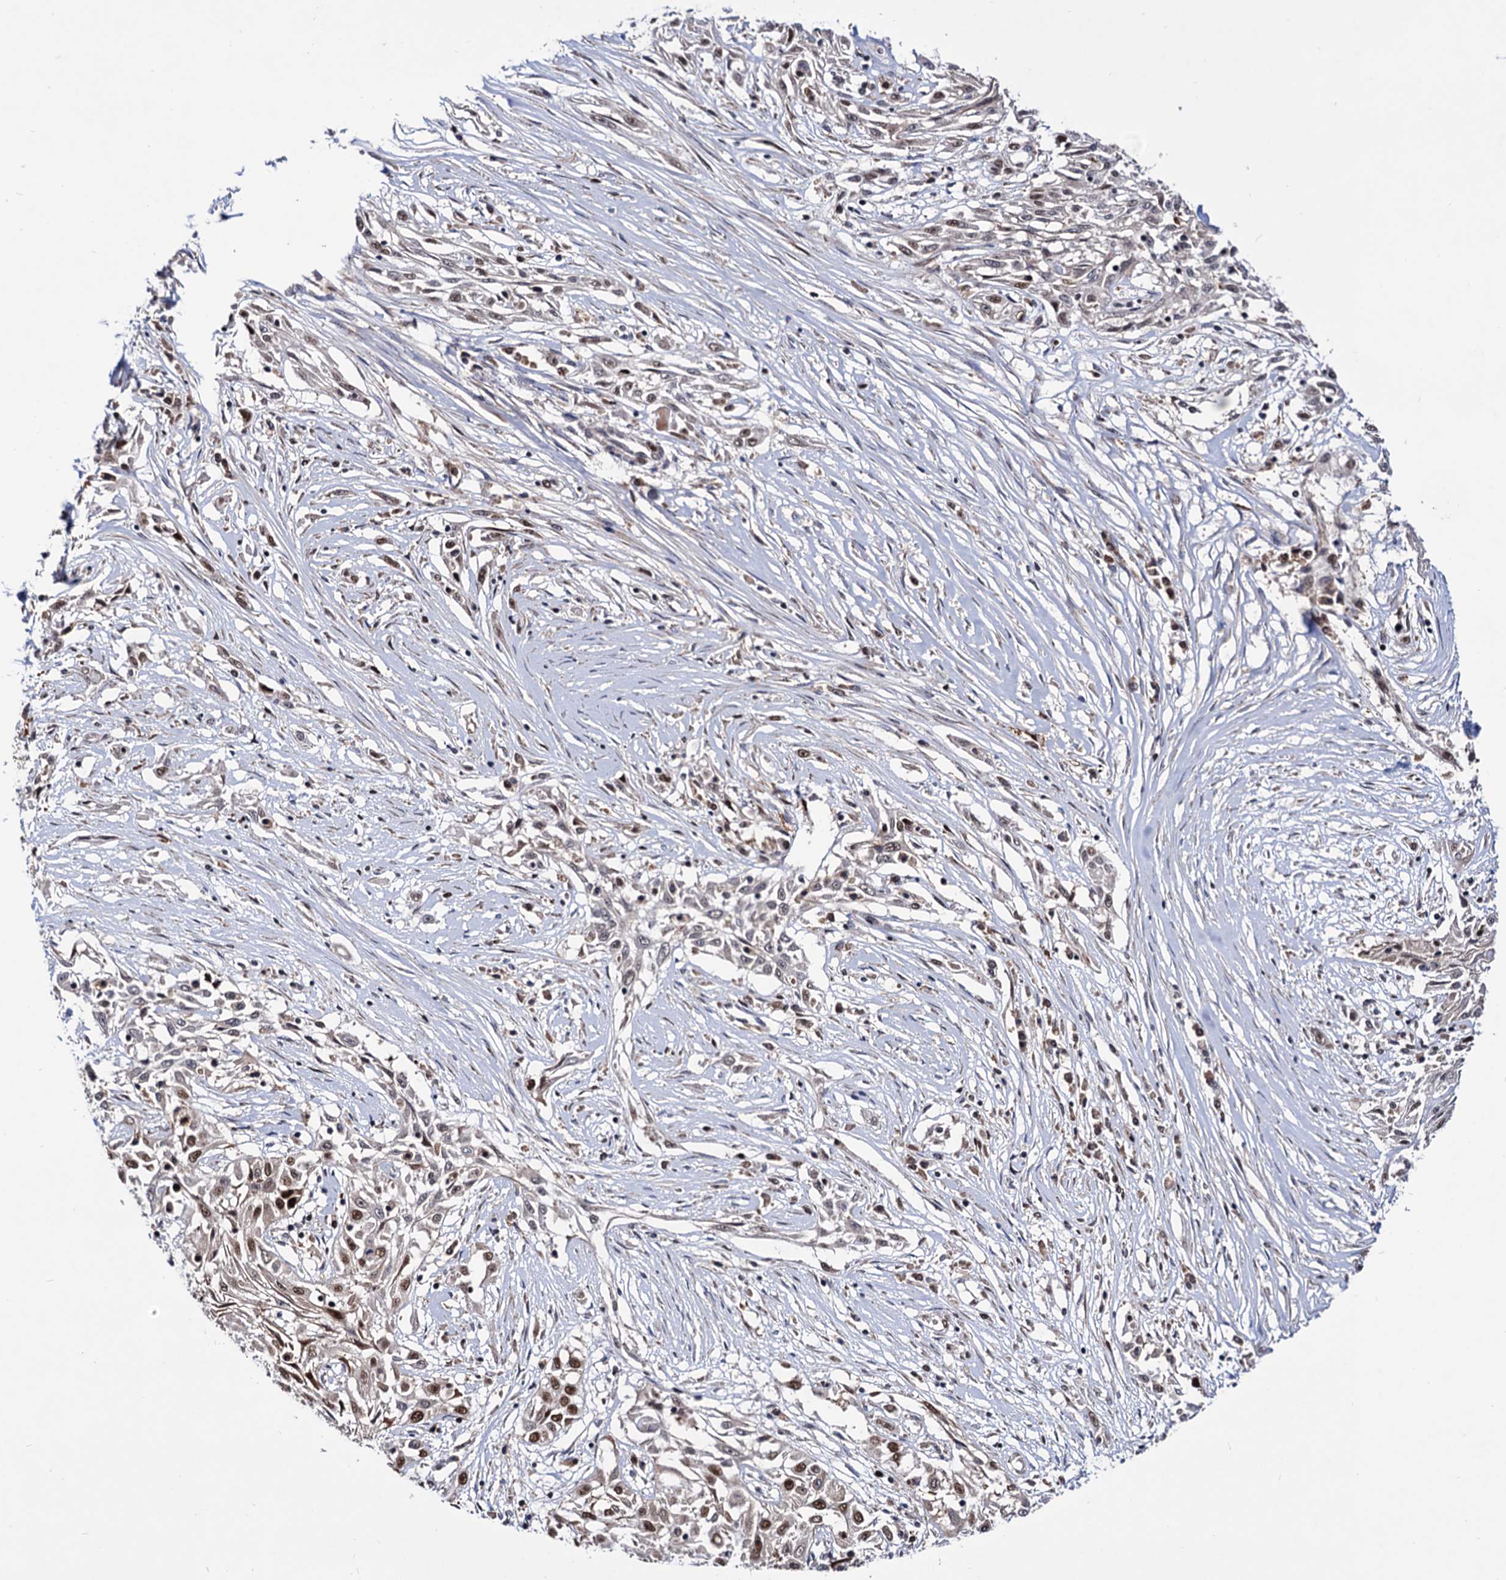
{"staining": {"intensity": "moderate", "quantity": ">75%", "location": "nuclear"}, "tissue": "skin cancer", "cell_type": "Tumor cells", "image_type": "cancer", "snomed": [{"axis": "morphology", "description": "Squamous cell carcinoma, NOS"}, {"axis": "morphology", "description": "Squamous cell carcinoma, metastatic, NOS"}, {"axis": "topography", "description": "Skin"}, {"axis": "topography", "description": "Lymph node"}], "caption": "Metastatic squamous cell carcinoma (skin) stained with DAB IHC demonstrates medium levels of moderate nuclear positivity in about >75% of tumor cells.", "gene": "RNASEH2B", "patient": {"sex": "male", "age": 75}}